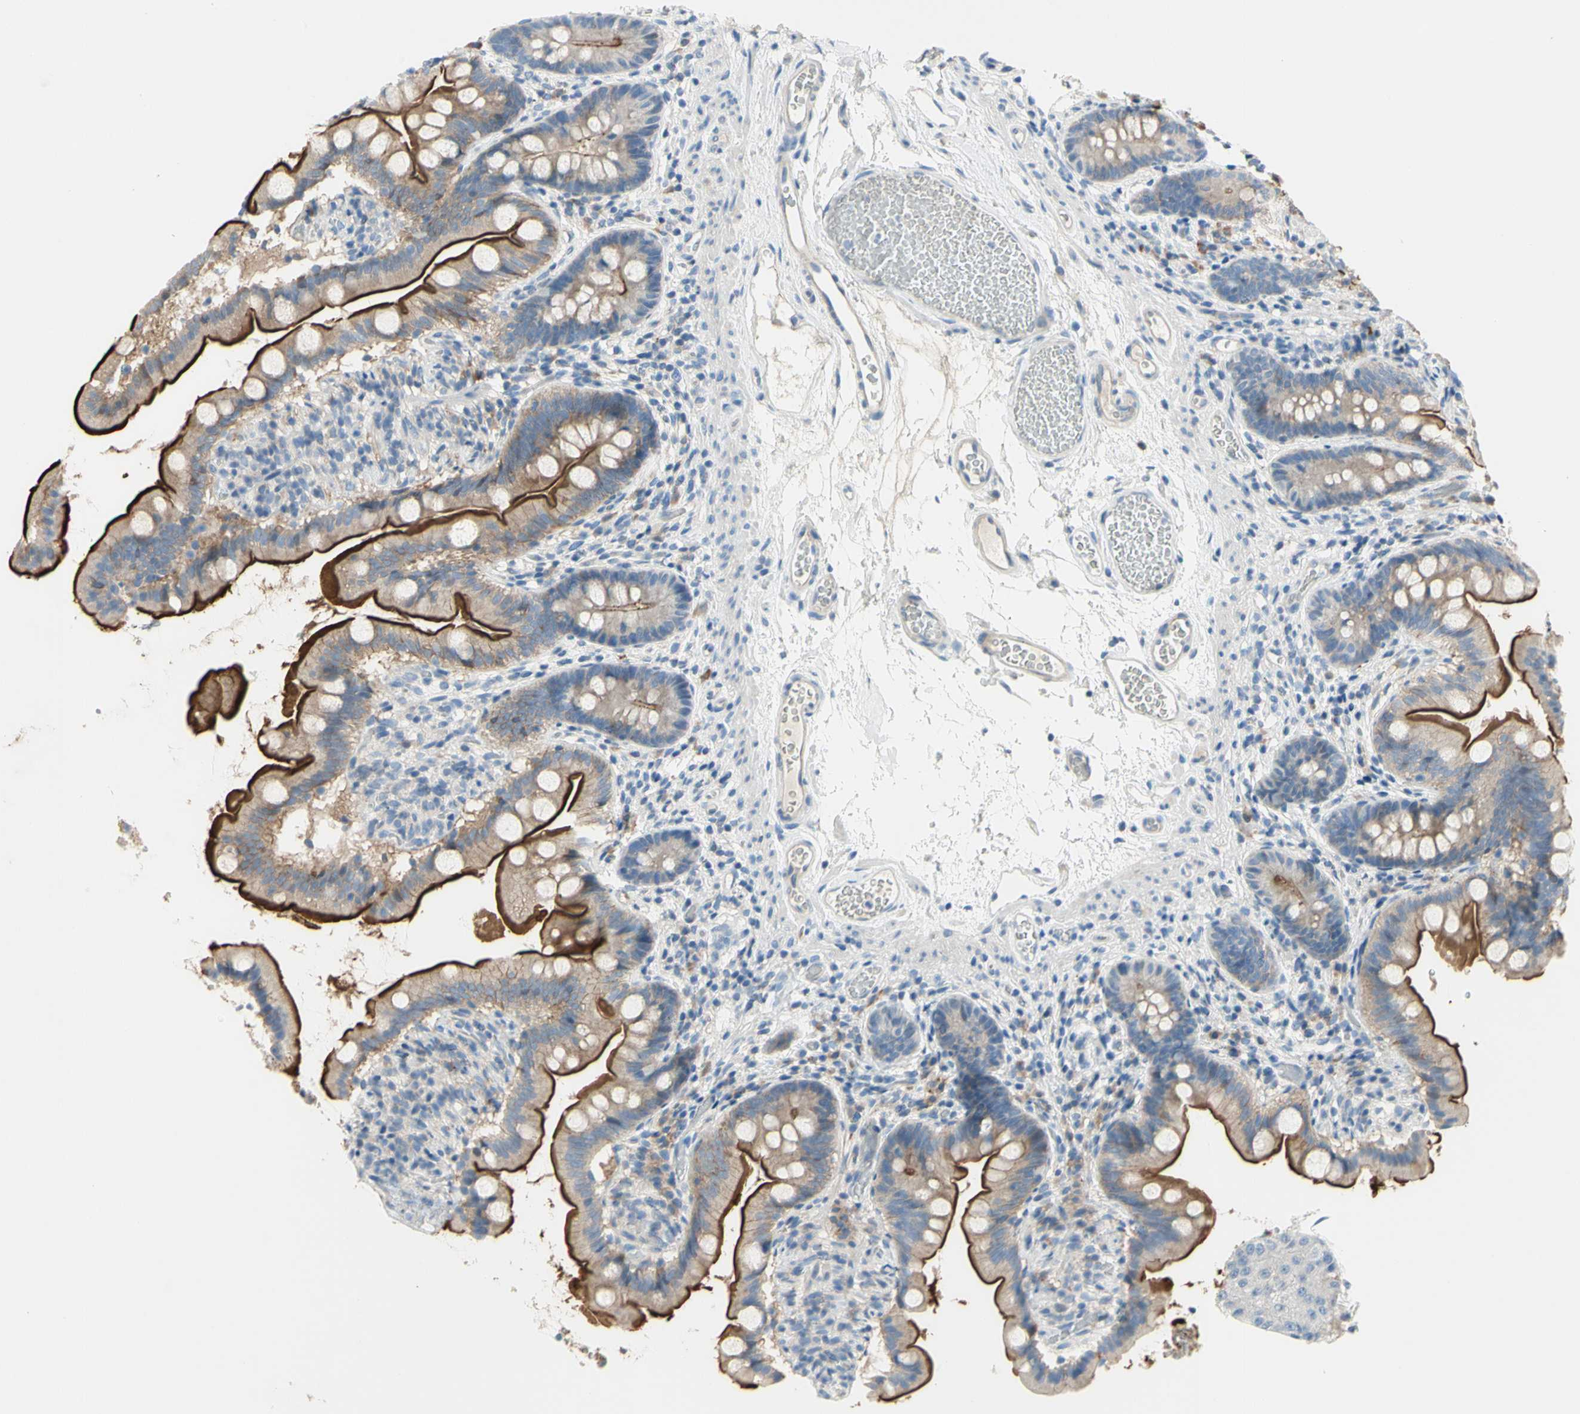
{"staining": {"intensity": "strong", "quantity": ">75%", "location": "cytoplasmic/membranous"}, "tissue": "small intestine", "cell_type": "Glandular cells", "image_type": "normal", "snomed": [{"axis": "morphology", "description": "Normal tissue, NOS"}, {"axis": "topography", "description": "Small intestine"}], "caption": "Human small intestine stained with a brown dye shows strong cytoplasmic/membranous positive positivity in approximately >75% of glandular cells.", "gene": "MUC1", "patient": {"sex": "female", "age": 56}}